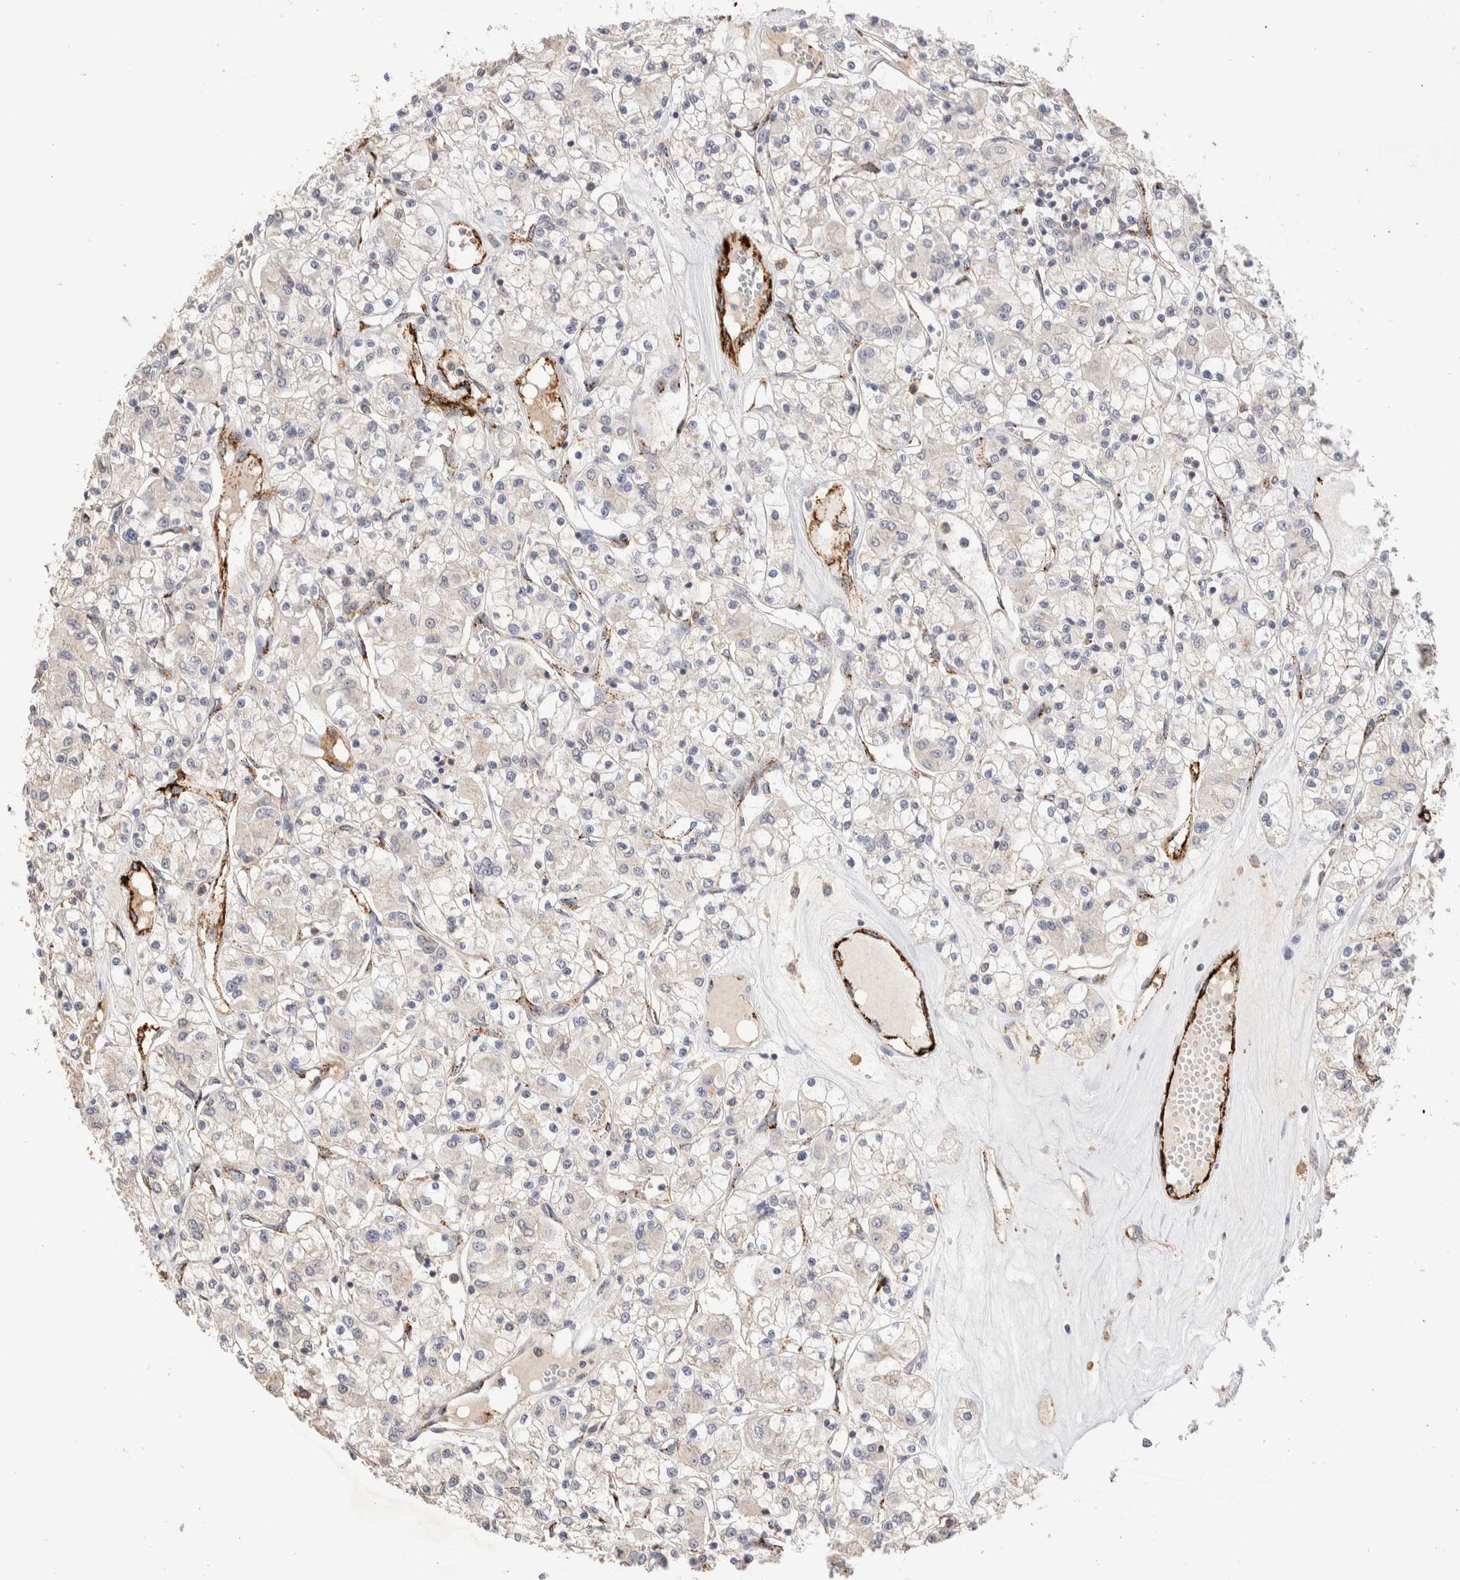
{"staining": {"intensity": "negative", "quantity": "none", "location": "none"}, "tissue": "renal cancer", "cell_type": "Tumor cells", "image_type": "cancer", "snomed": [{"axis": "morphology", "description": "Adenocarcinoma, NOS"}, {"axis": "topography", "description": "Kidney"}], "caption": "Human renal adenocarcinoma stained for a protein using immunohistochemistry shows no positivity in tumor cells.", "gene": "NSMAF", "patient": {"sex": "female", "age": 59}}